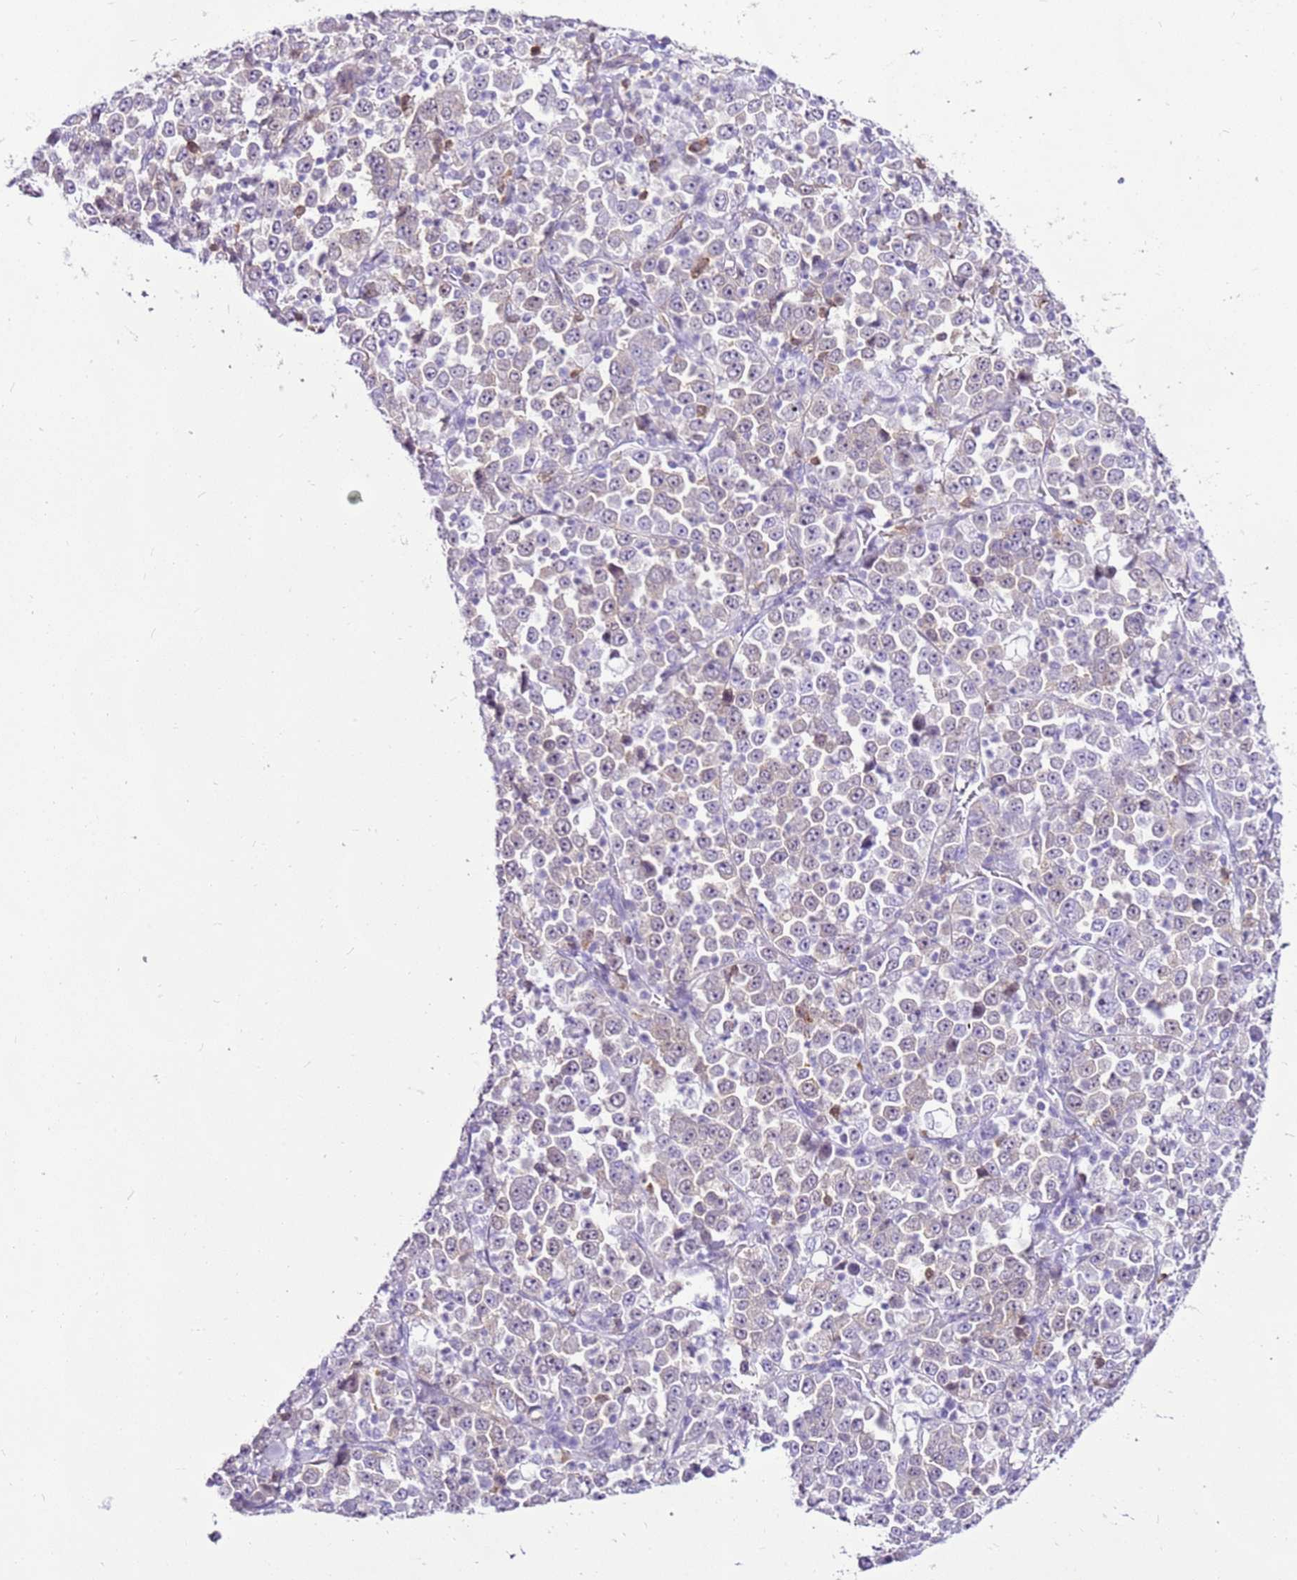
{"staining": {"intensity": "negative", "quantity": "none", "location": "none"}, "tissue": "stomach cancer", "cell_type": "Tumor cells", "image_type": "cancer", "snomed": [{"axis": "morphology", "description": "Normal tissue, NOS"}, {"axis": "morphology", "description": "Adenocarcinoma, NOS"}, {"axis": "topography", "description": "Stomach, upper"}, {"axis": "topography", "description": "Stomach"}], "caption": "This histopathology image is of stomach cancer (adenocarcinoma) stained with IHC to label a protein in brown with the nuclei are counter-stained blue. There is no expression in tumor cells. (DAB (3,3'-diaminobenzidine) immunohistochemistry (IHC) visualized using brightfield microscopy, high magnification).", "gene": "SPC25", "patient": {"sex": "male", "age": 59}}